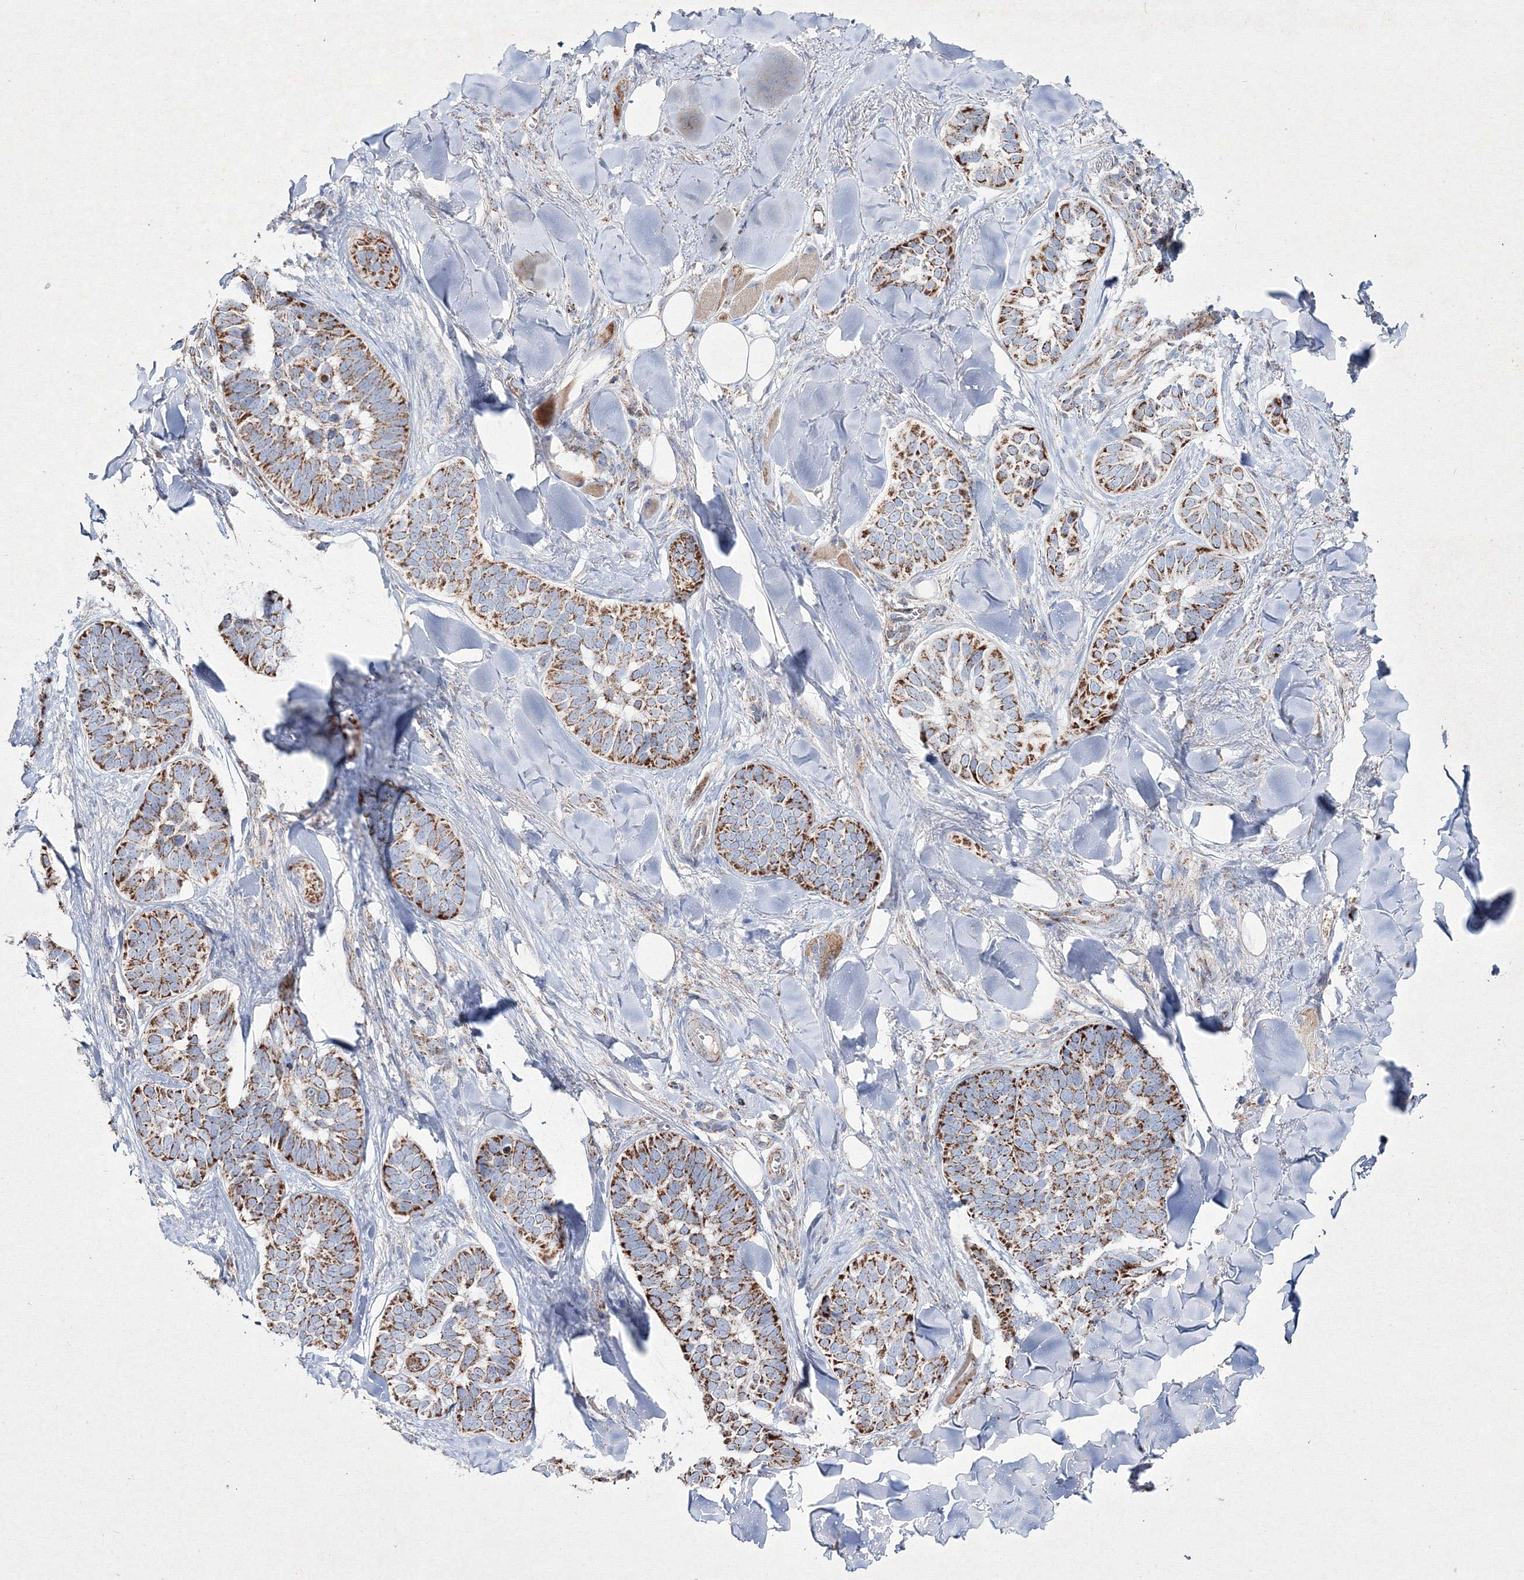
{"staining": {"intensity": "moderate", "quantity": ">75%", "location": "cytoplasmic/membranous"}, "tissue": "skin cancer", "cell_type": "Tumor cells", "image_type": "cancer", "snomed": [{"axis": "morphology", "description": "Basal cell carcinoma"}, {"axis": "topography", "description": "Skin"}], "caption": "Protein expression analysis of human skin basal cell carcinoma reveals moderate cytoplasmic/membranous staining in approximately >75% of tumor cells.", "gene": "IGSF9", "patient": {"sex": "male", "age": 62}}